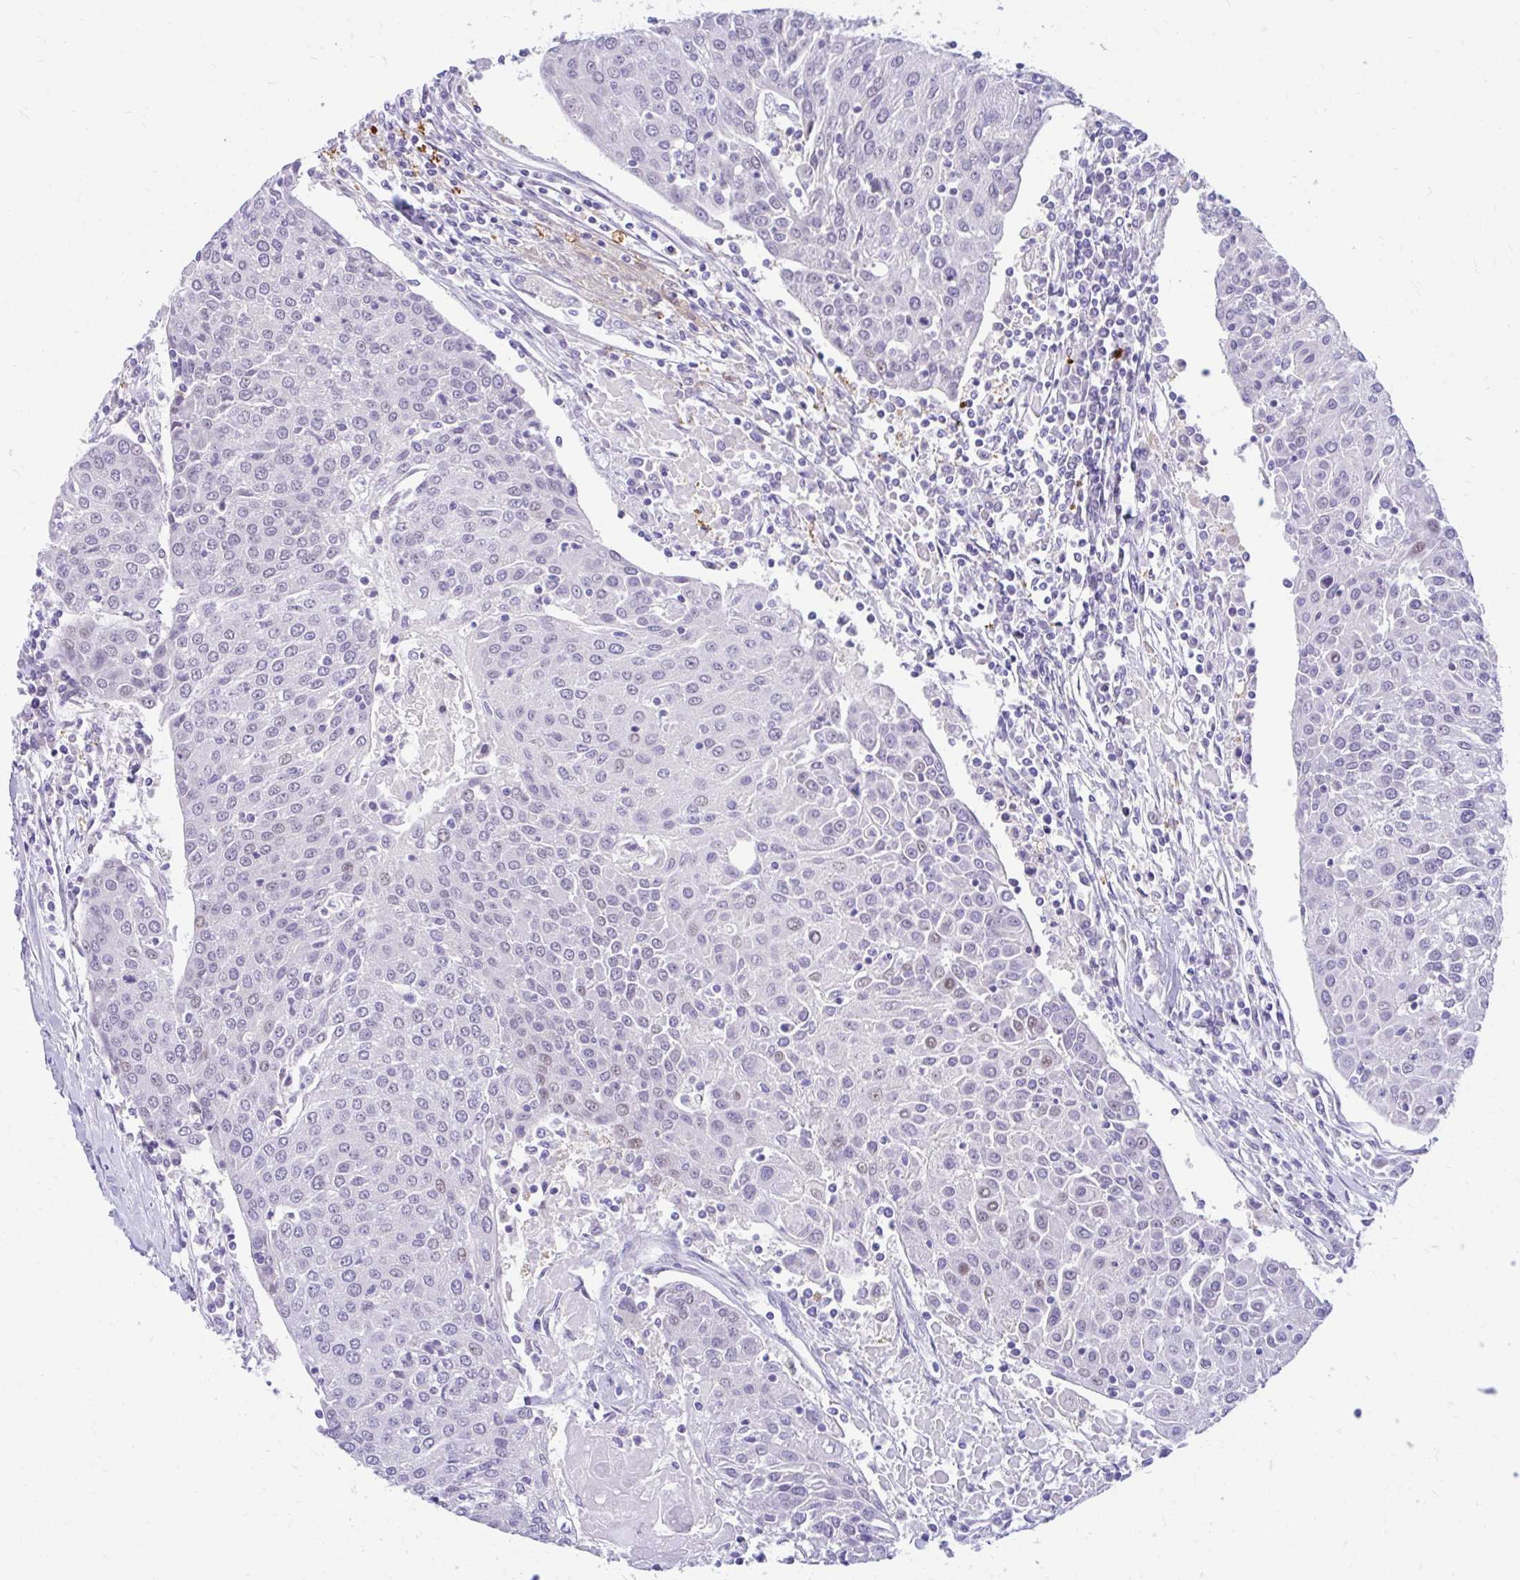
{"staining": {"intensity": "negative", "quantity": "none", "location": "none"}, "tissue": "urothelial cancer", "cell_type": "Tumor cells", "image_type": "cancer", "snomed": [{"axis": "morphology", "description": "Urothelial carcinoma, High grade"}, {"axis": "topography", "description": "Urinary bladder"}], "caption": "High magnification brightfield microscopy of urothelial carcinoma (high-grade) stained with DAB (3,3'-diaminobenzidine) (brown) and counterstained with hematoxylin (blue): tumor cells show no significant positivity.", "gene": "GLB1L2", "patient": {"sex": "female", "age": 85}}